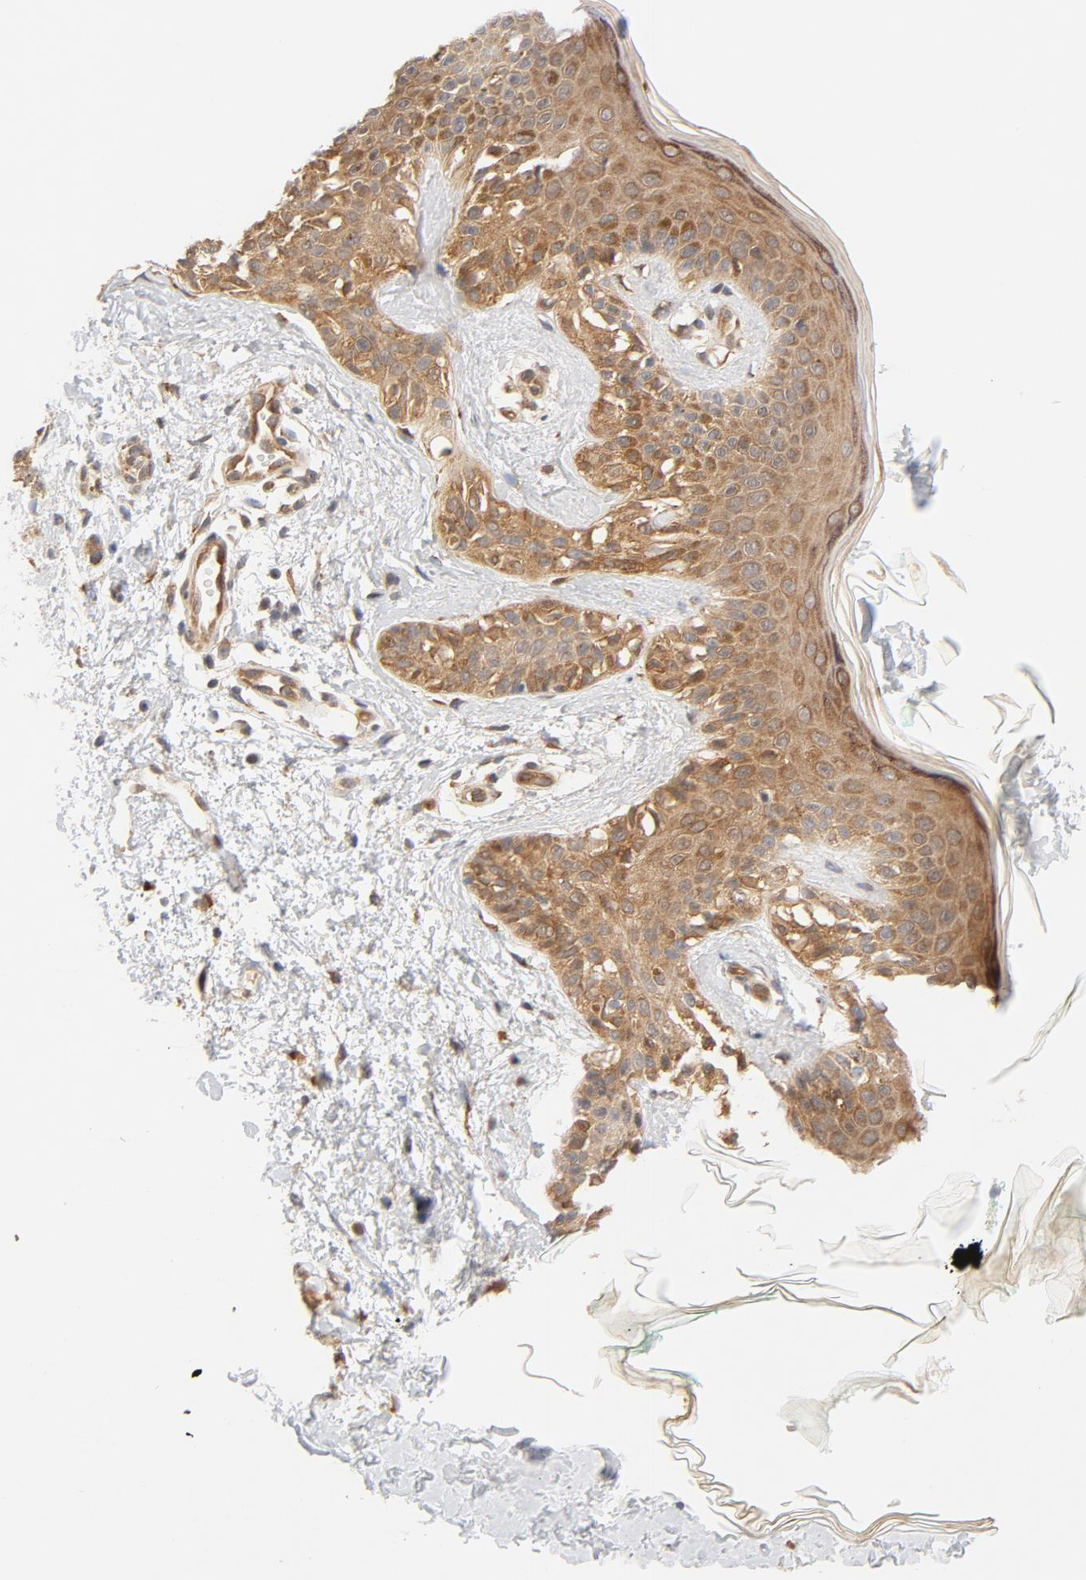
{"staining": {"intensity": "moderate", "quantity": ">75%", "location": "cytoplasmic/membranous"}, "tissue": "melanoma", "cell_type": "Tumor cells", "image_type": "cancer", "snomed": [{"axis": "morphology", "description": "Normal tissue, NOS"}, {"axis": "morphology", "description": "Malignant melanoma, NOS"}, {"axis": "topography", "description": "Skin"}], "caption": "The micrograph reveals a brown stain indicating the presence of a protein in the cytoplasmic/membranous of tumor cells in malignant melanoma.", "gene": "EIF4E", "patient": {"sex": "male", "age": 83}}